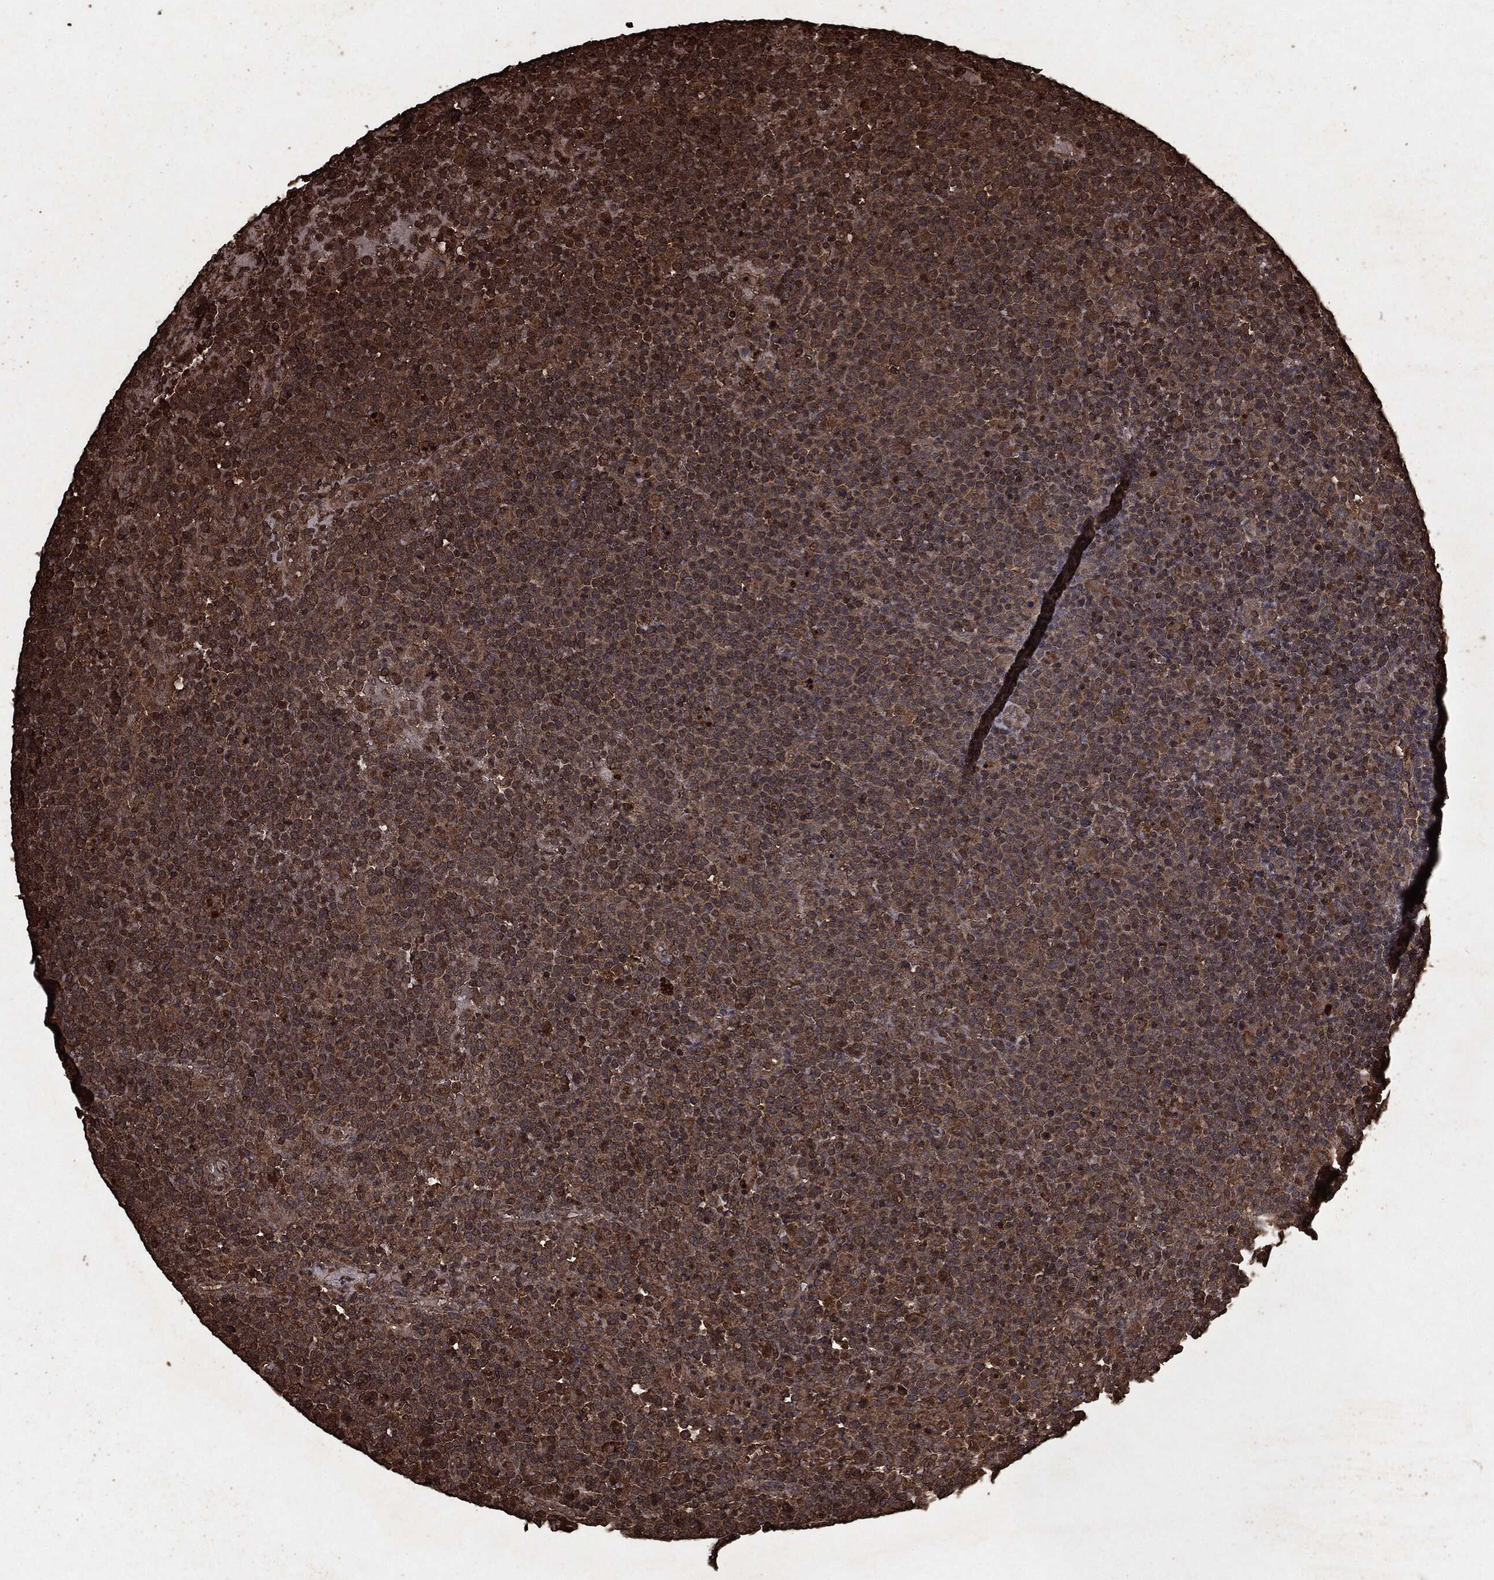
{"staining": {"intensity": "moderate", "quantity": ">75%", "location": "cytoplasmic/membranous"}, "tissue": "lymphoma", "cell_type": "Tumor cells", "image_type": "cancer", "snomed": [{"axis": "morphology", "description": "Malignant lymphoma, non-Hodgkin's type, High grade"}, {"axis": "topography", "description": "Lymph node"}], "caption": "Moderate cytoplasmic/membranous expression for a protein is appreciated in about >75% of tumor cells of lymphoma using IHC.", "gene": "ARAF", "patient": {"sex": "male", "age": 61}}